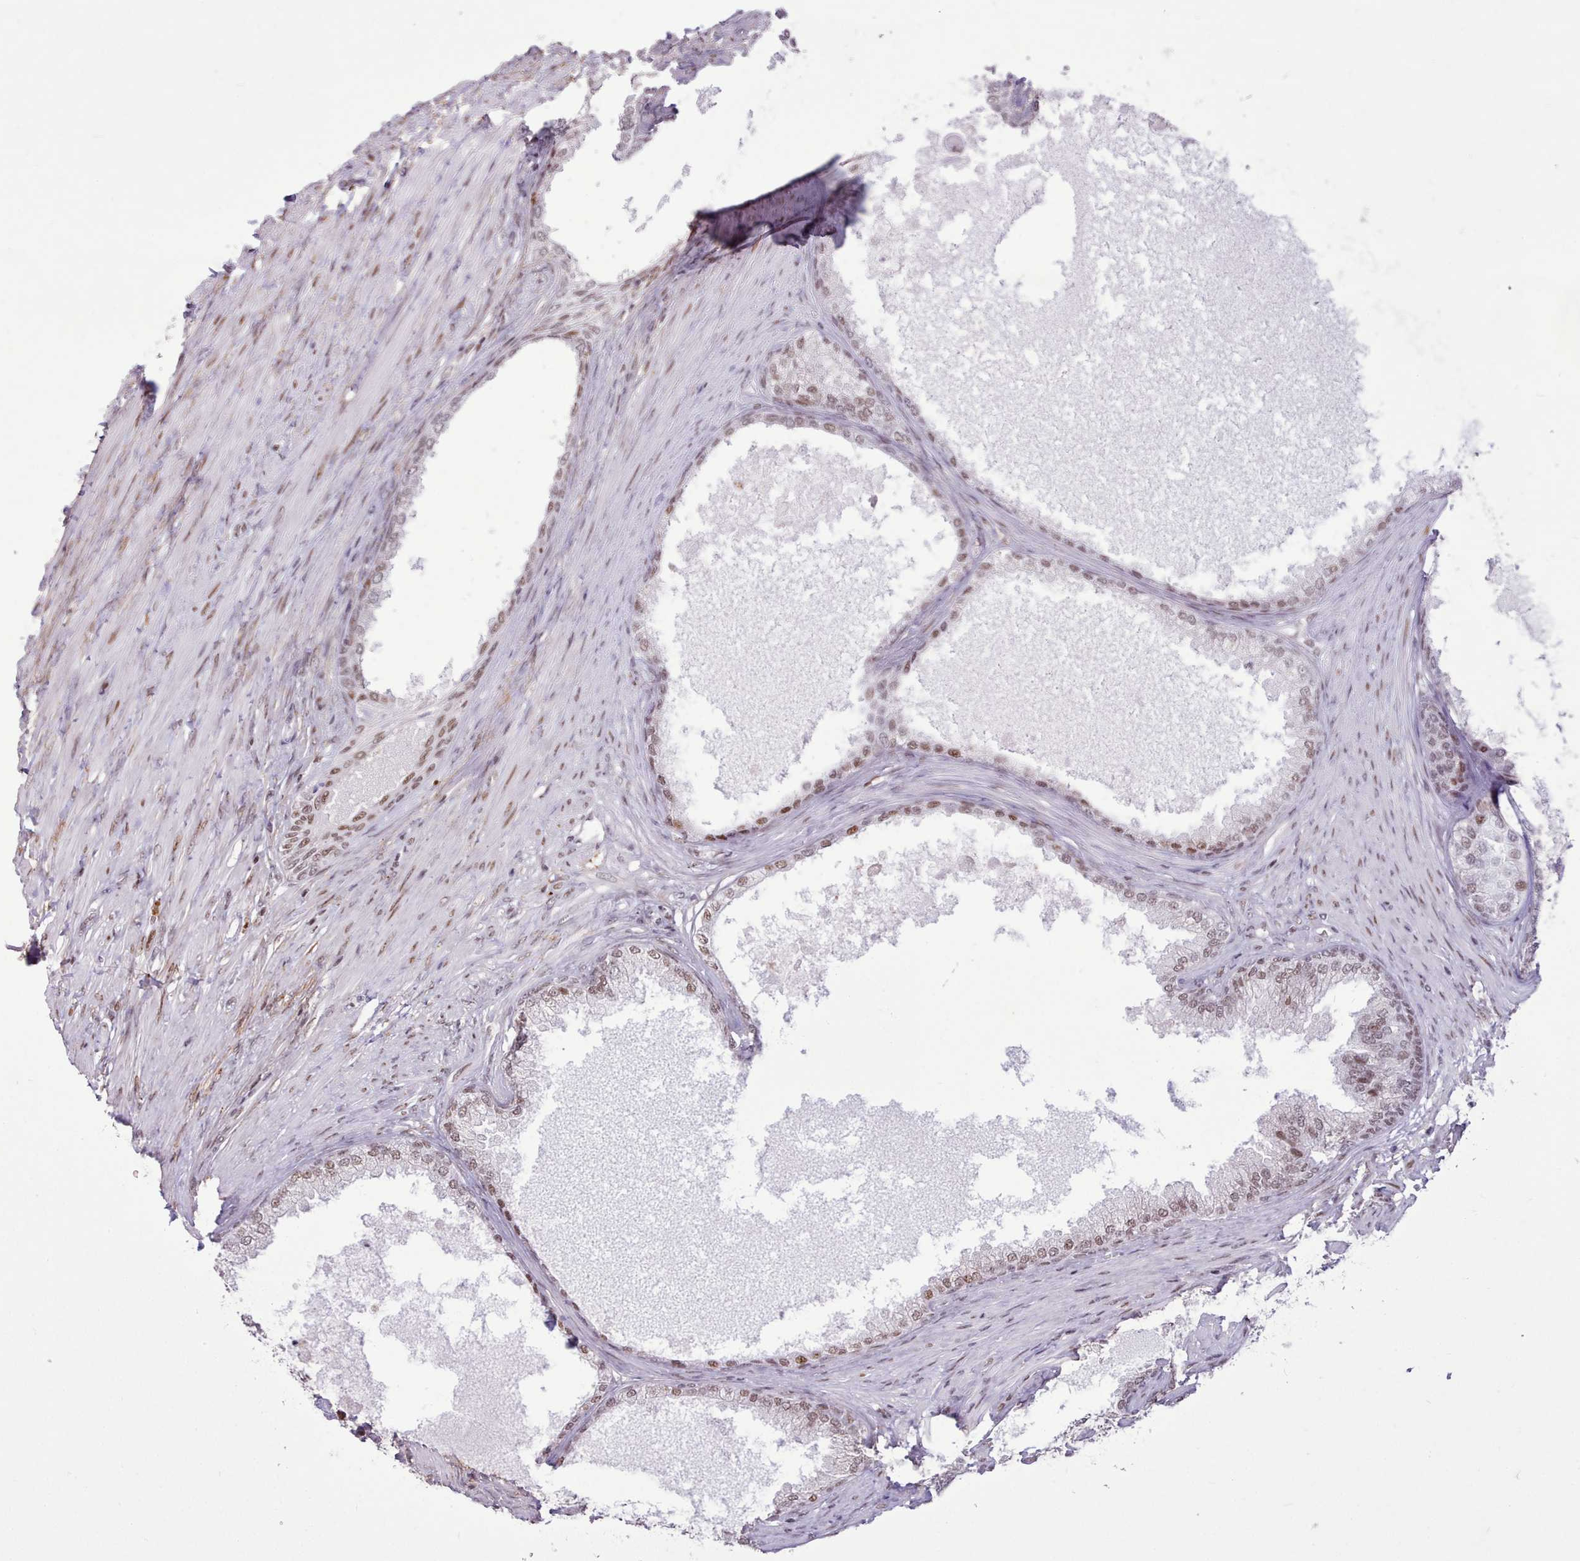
{"staining": {"intensity": "moderate", "quantity": ">75%", "location": "nuclear"}, "tissue": "prostate", "cell_type": "Glandular cells", "image_type": "normal", "snomed": [{"axis": "morphology", "description": "Normal tissue, NOS"}, {"axis": "topography", "description": "Prostate"}], "caption": "Immunohistochemistry (DAB) staining of normal prostate shows moderate nuclear protein staining in about >75% of glandular cells.", "gene": "TAF15", "patient": {"sex": "male", "age": 76}}